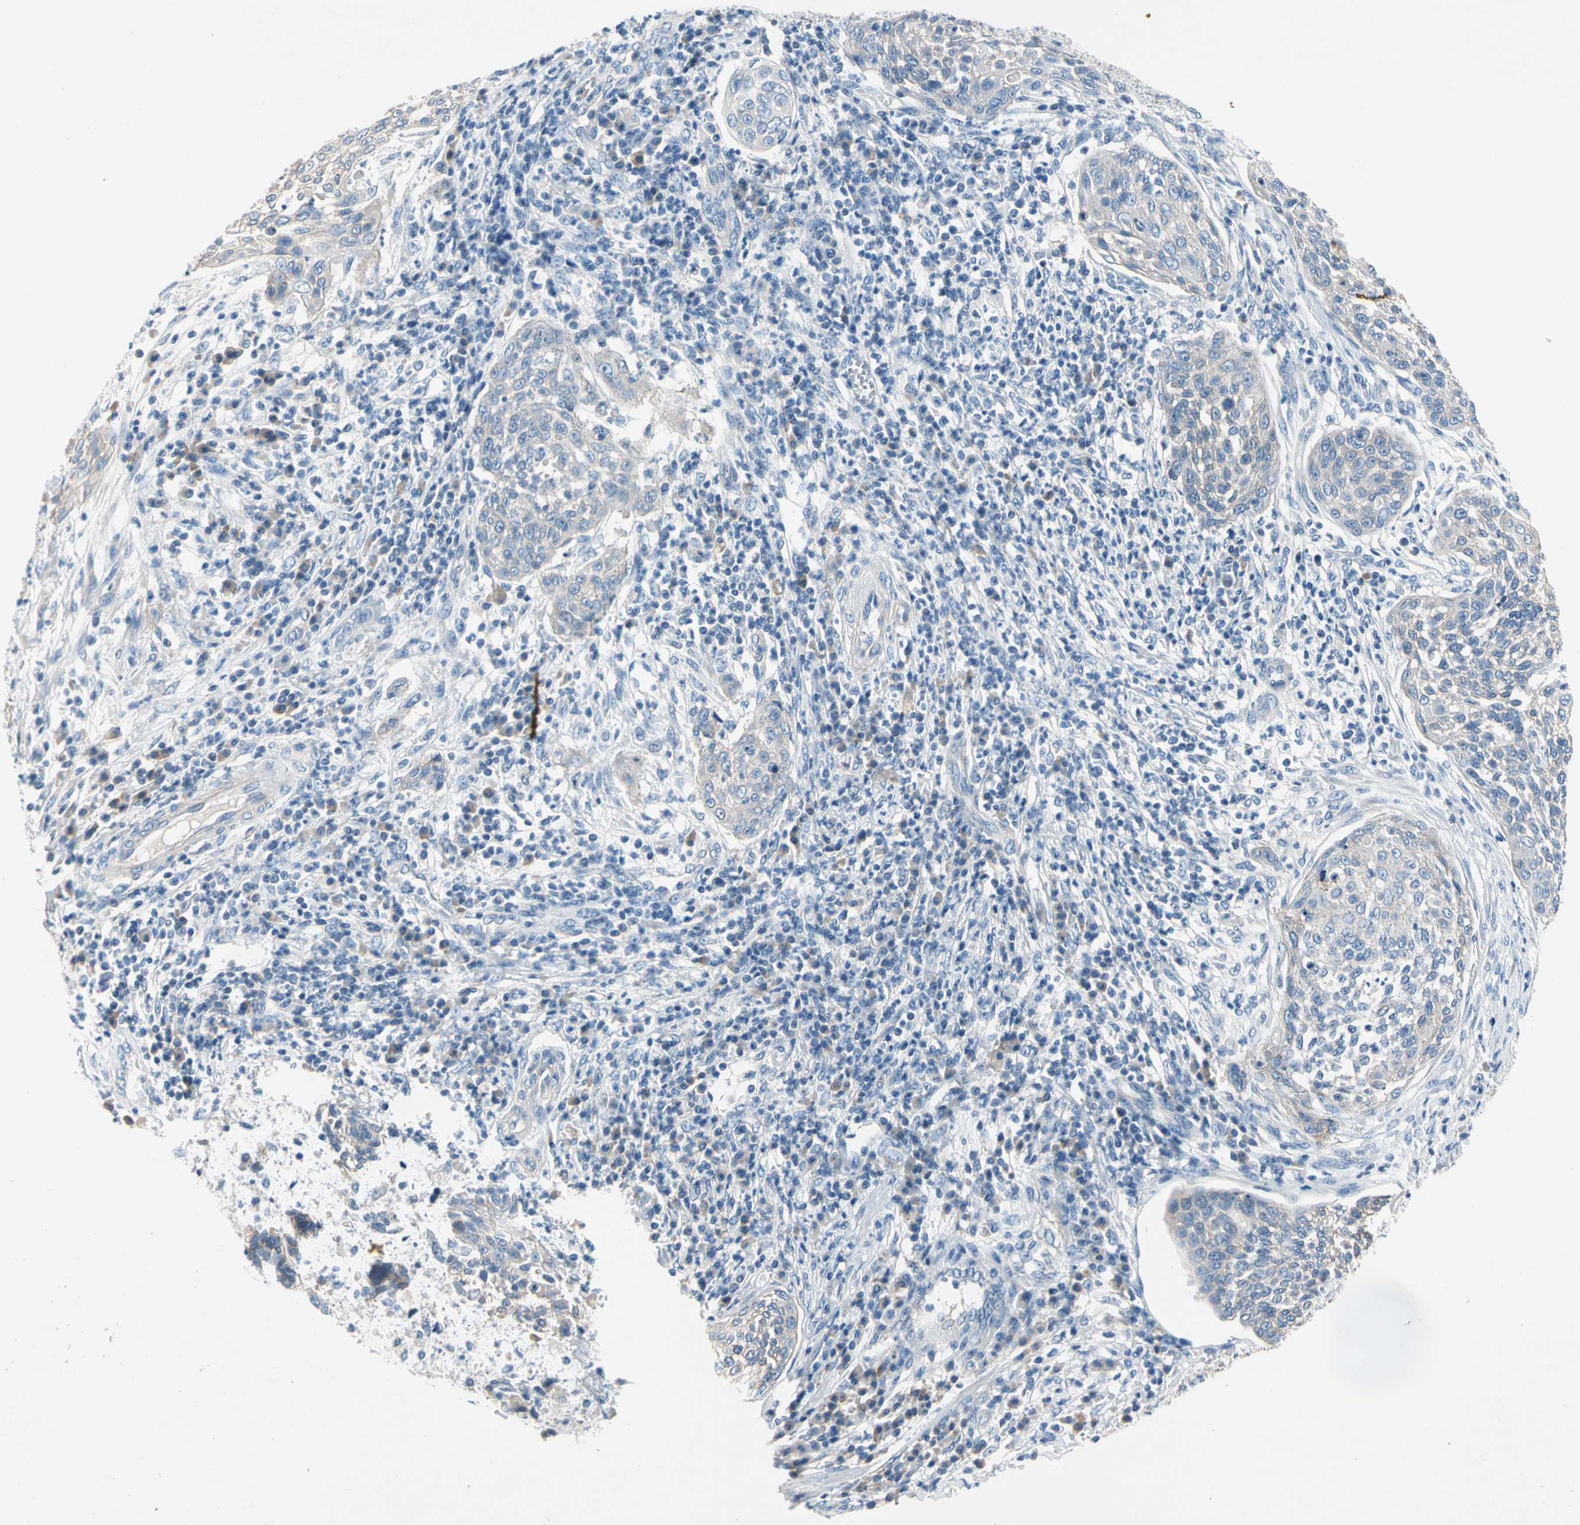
{"staining": {"intensity": "negative", "quantity": "none", "location": "none"}, "tissue": "cervical cancer", "cell_type": "Tumor cells", "image_type": "cancer", "snomed": [{"axis": "morphology", "description": "Squamous cell carcinoma, NOS"}, {"axis": "topography", "description": "Cervix"}], "caption": "There is no significant positivity in tumor cells of cervical squamous cell carcinoma.", "gene": "CA14", "patient": {"sex": "female", "age": 34}}